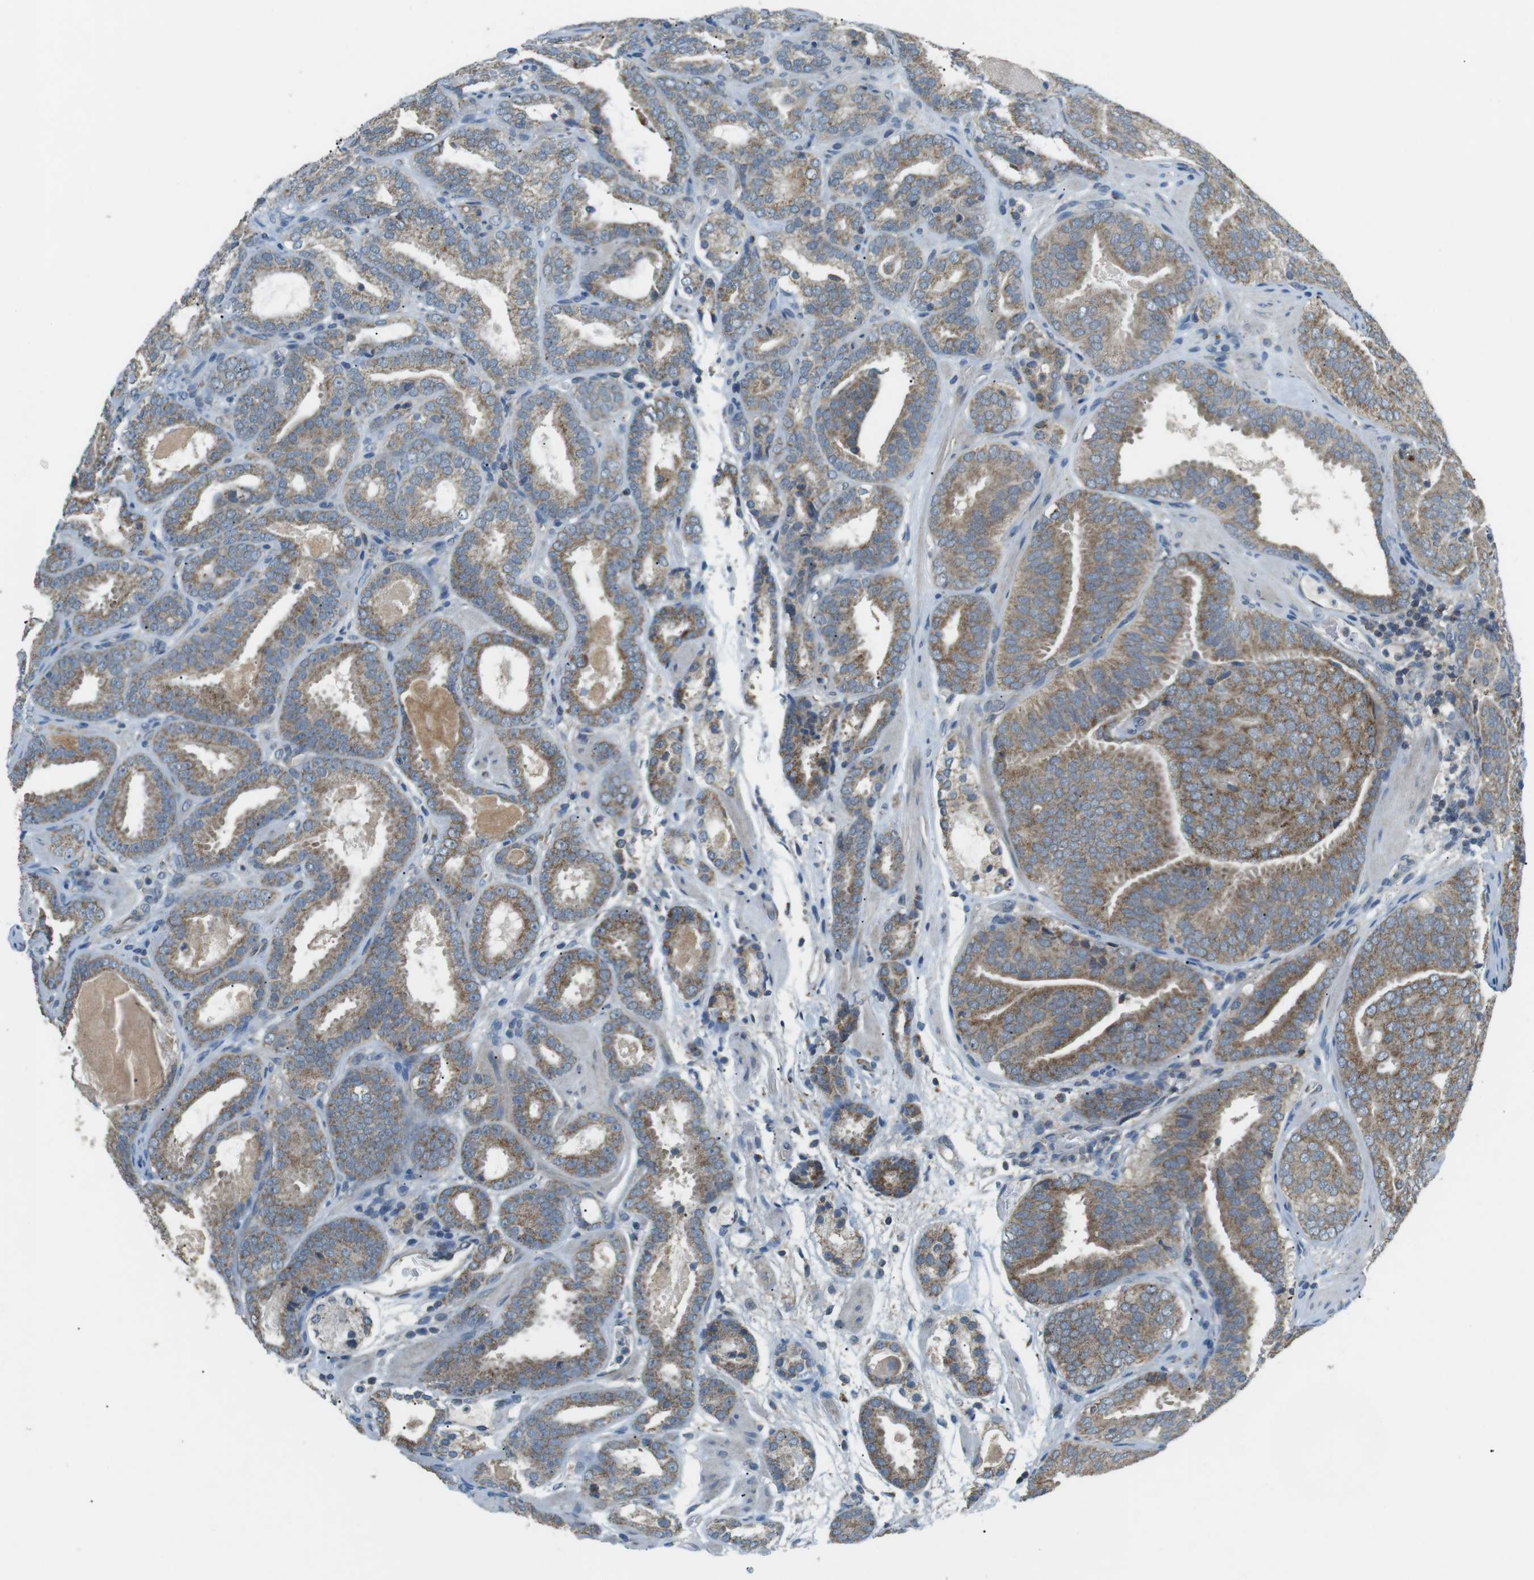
{"staining": {"intensity": "moderate", "quantity": ">75%", "location": "cytoplasmic/membranous"}, "tissue": "prostate cancer", "cell_type": "Tumor cells", "image_type": "cancer", "snomed": [{"axis": "morphology", "description": "Adenocarcinoma, Low grade"}, {"axis": "topography", "description": "Prostate"}], "caption": "DAB (3,3'-diaminobenzidine) immunohistochemical staining of prostate cancer exhibits moderate cytoplasmic/membranous protein expression in about >75% of tumor cells. (Brightfield microscopy of DAB IHC at high magnification).", "gene": "BACE1", "patient": {"sex": "male", "age": 69}}